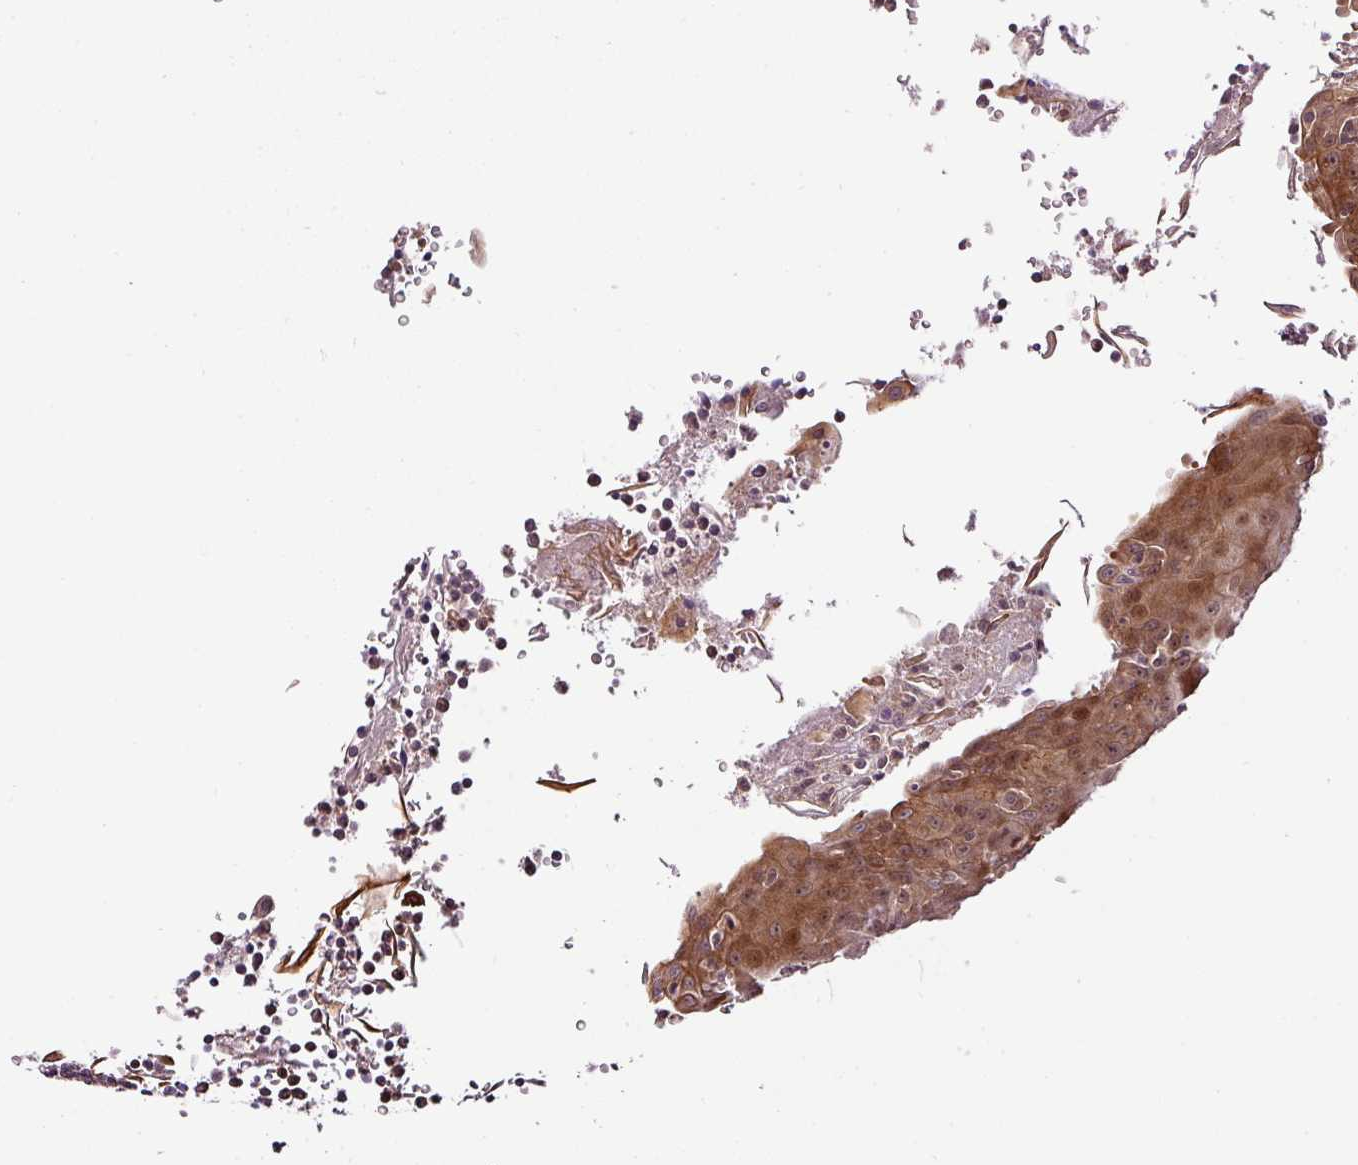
{"staining": {"intensity": "negative", "quantity": "none", "location": "none"}, "tissue": "tonsil", "cell_type": "Germinal center cells", "image_type": "normal", "snomed": [{"axis": "morphology", "description": "Normal tissue, NOS"}, {"axis": "topography", "description": "Tonsil"}], "caption": "A high-resolution image shows immunohistochemistry (IHC) staining of unremarkable tonsil, which shows no significant expression in germinal center cells. (DAB (3,3'-diaminobenzidine) IHC, high magnification).", "gene": "DCAF13", "patient": {"sex": "male", "age": 27}}